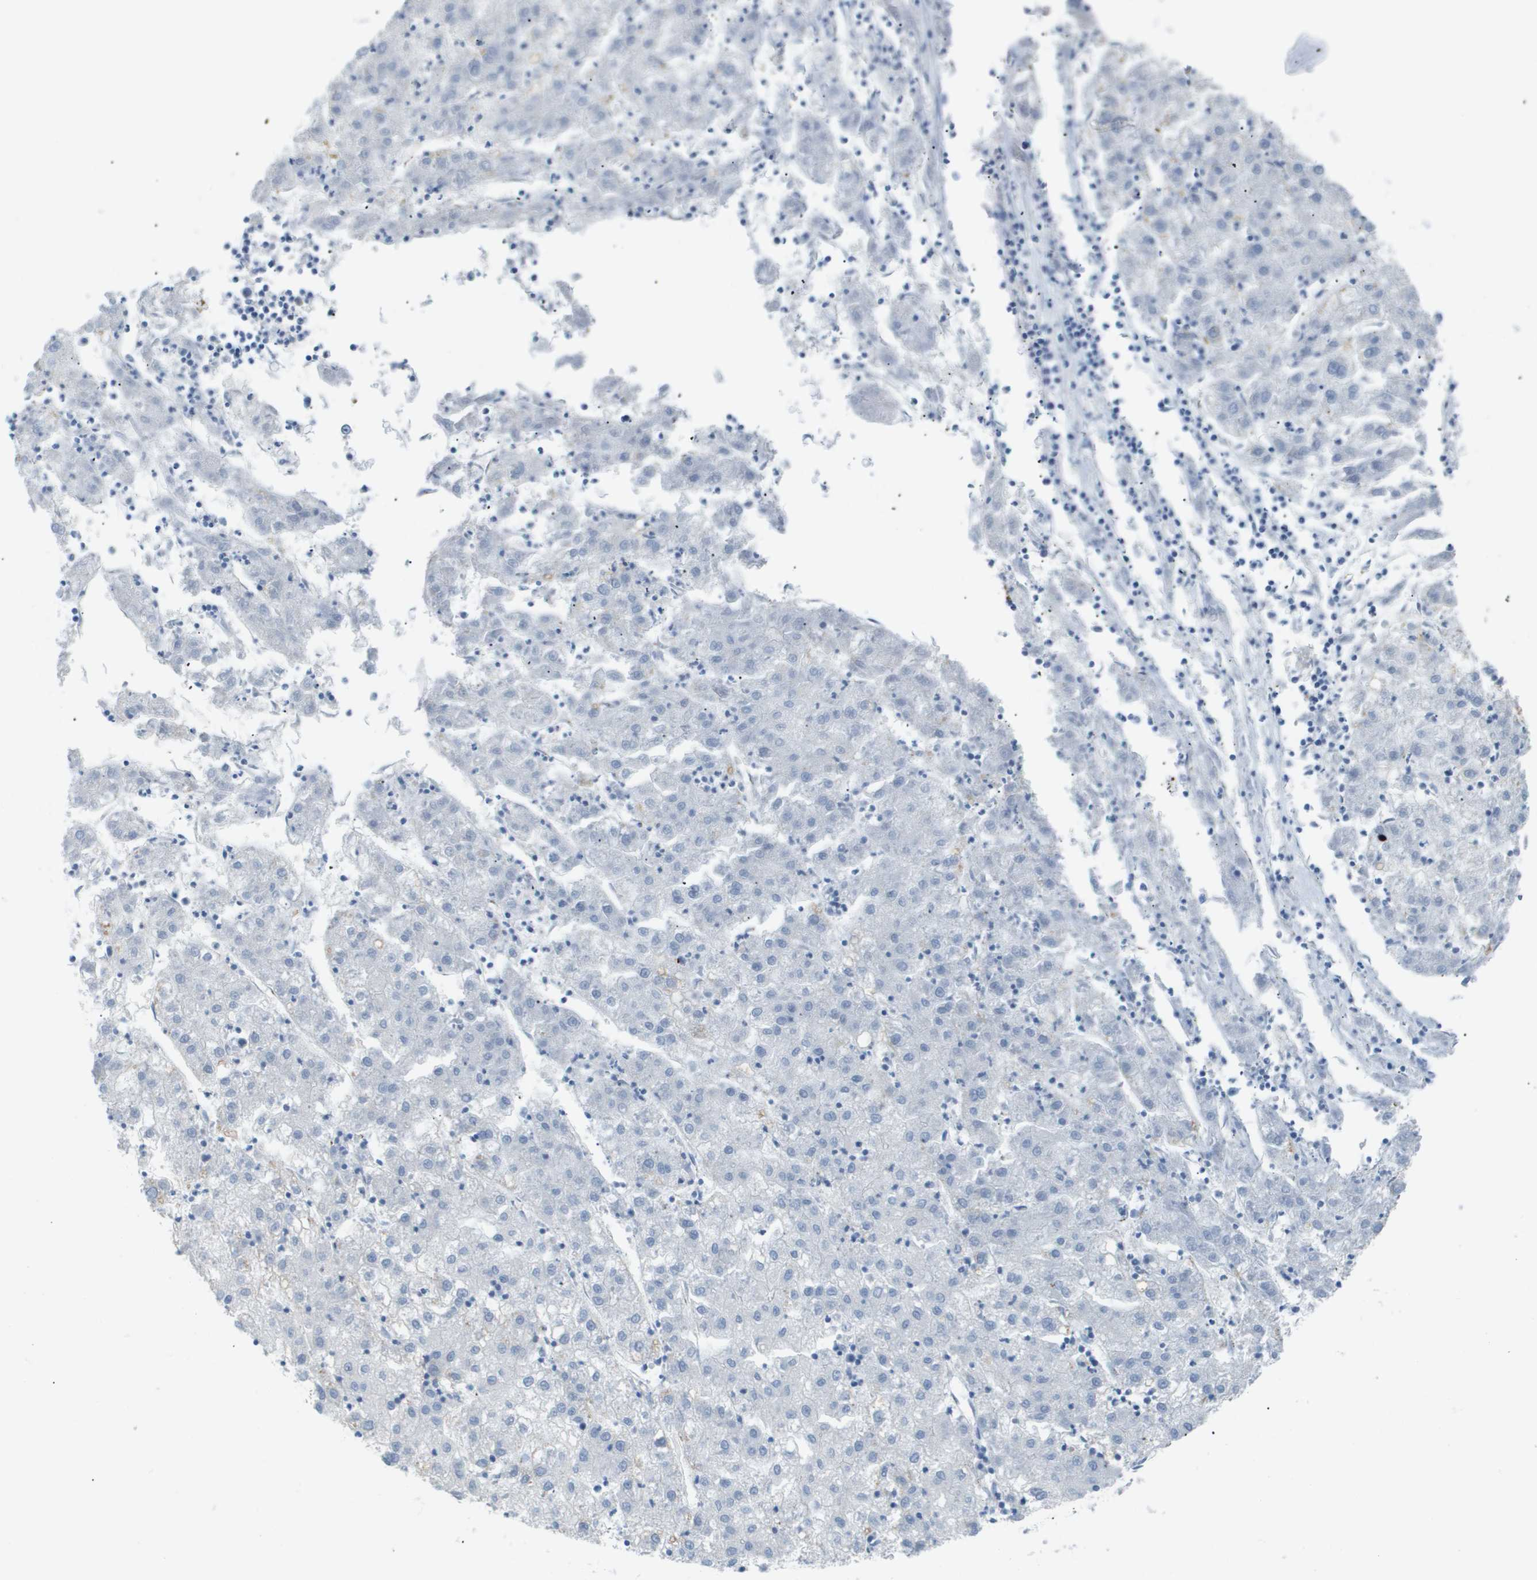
{"staining": {"intensity": "negative", "quantity": "none", "location": "none"}, "tissue": "liver cancer", "cell_type": "Tumor cells", "image_type": "cancer", "snomed": [{"axis": "morphology", "description": "Carcinoma, Hepatocellular, NOS"}, {"axis": "topography", "description": "Liver"}], "caption": "Immunohistochemical staining of human liver cancer displays no significant staining in tumor cells.", "gene": "OTUD5", "patient": {"sex": "male", "age": 72}}